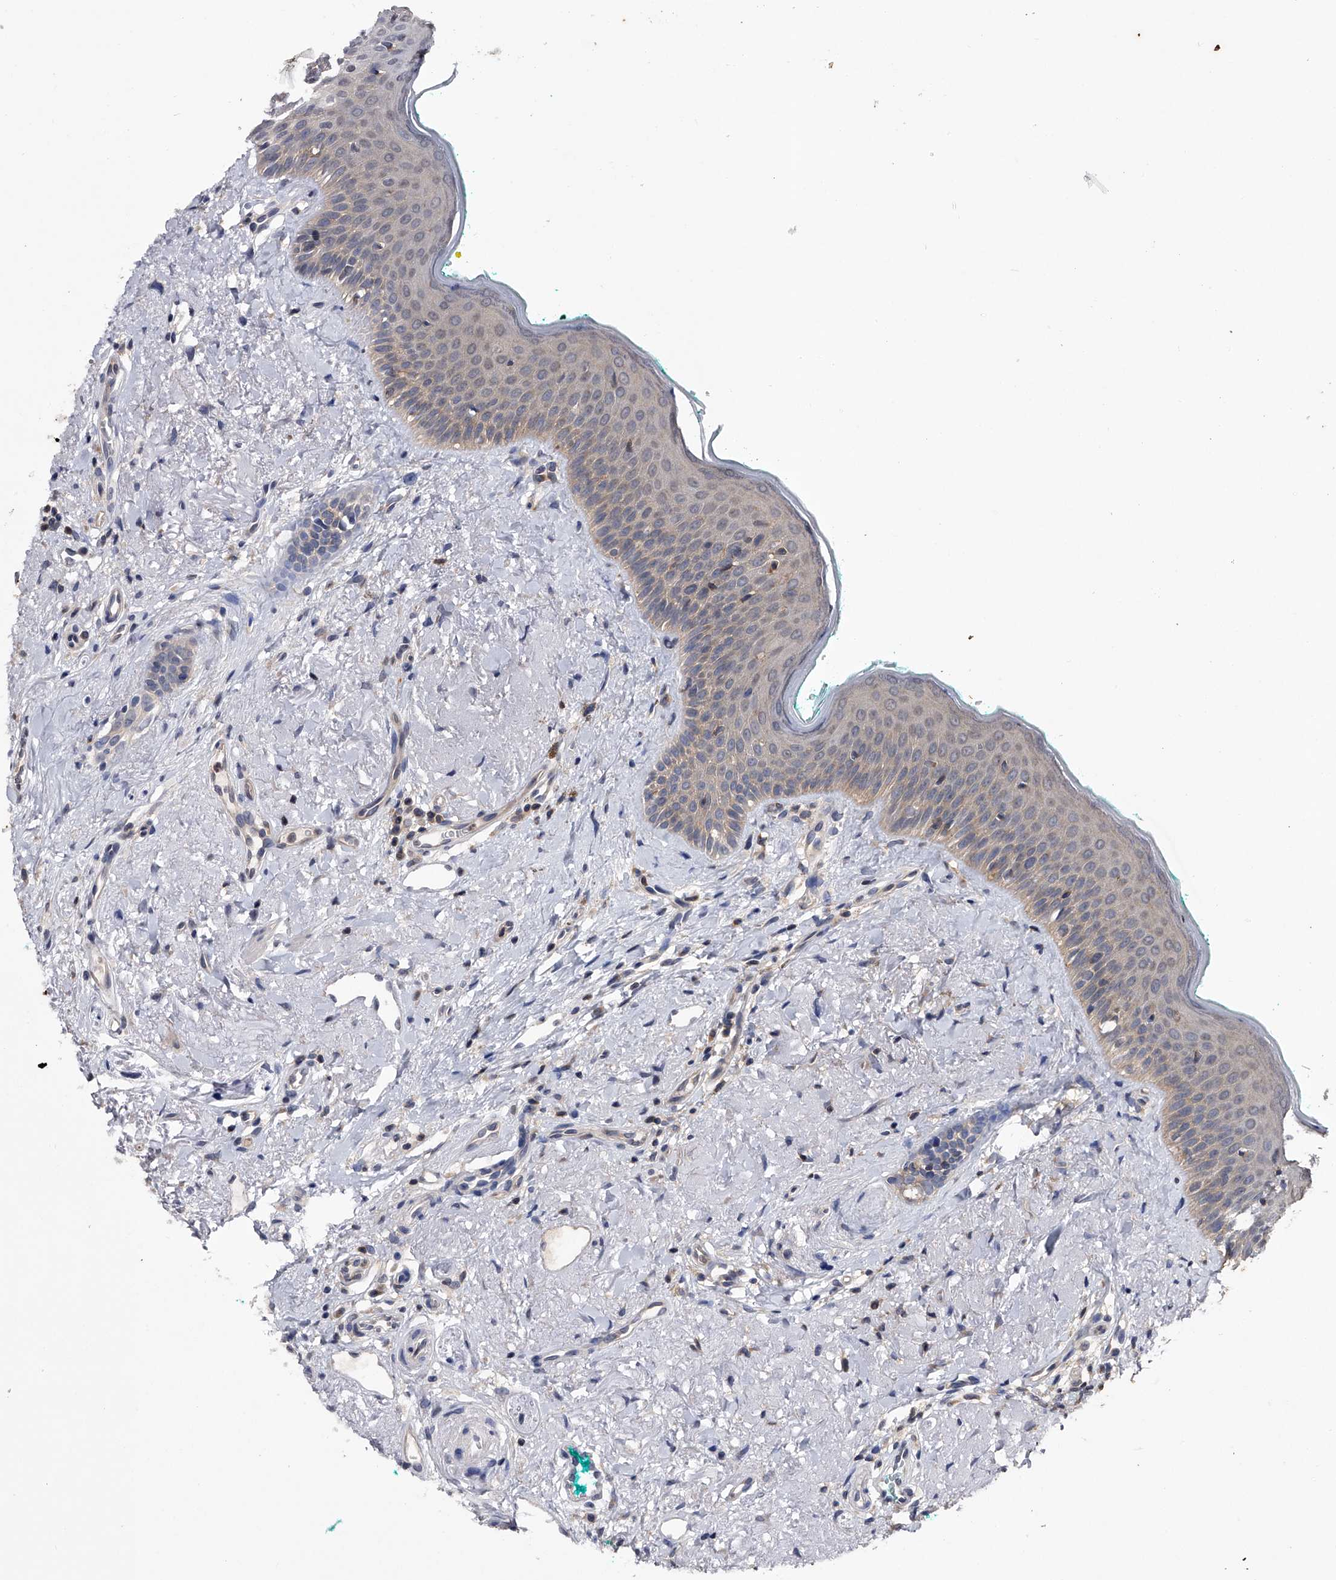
{"staining": {"intensity": "weak", "quantity": "<25%", "location": "cytoplasmic/membranous"}, "tissue": "oral mucosa", "cell_type": "Squamous epithelial cells", "image_type": "normal", "snomed": [{"axis": "morphology", "description": "Normal tissue, NOS"}, {"axis": "topography", "description": "Oral tissue"}], "caption": "Oral mucosa was stained to show a protein in brown. There is no significant expression in squamous epithelial cells. Nuclei are stained in blue.", "gene": "PAN3", "patient": {"sex": "female", "age": 70}}